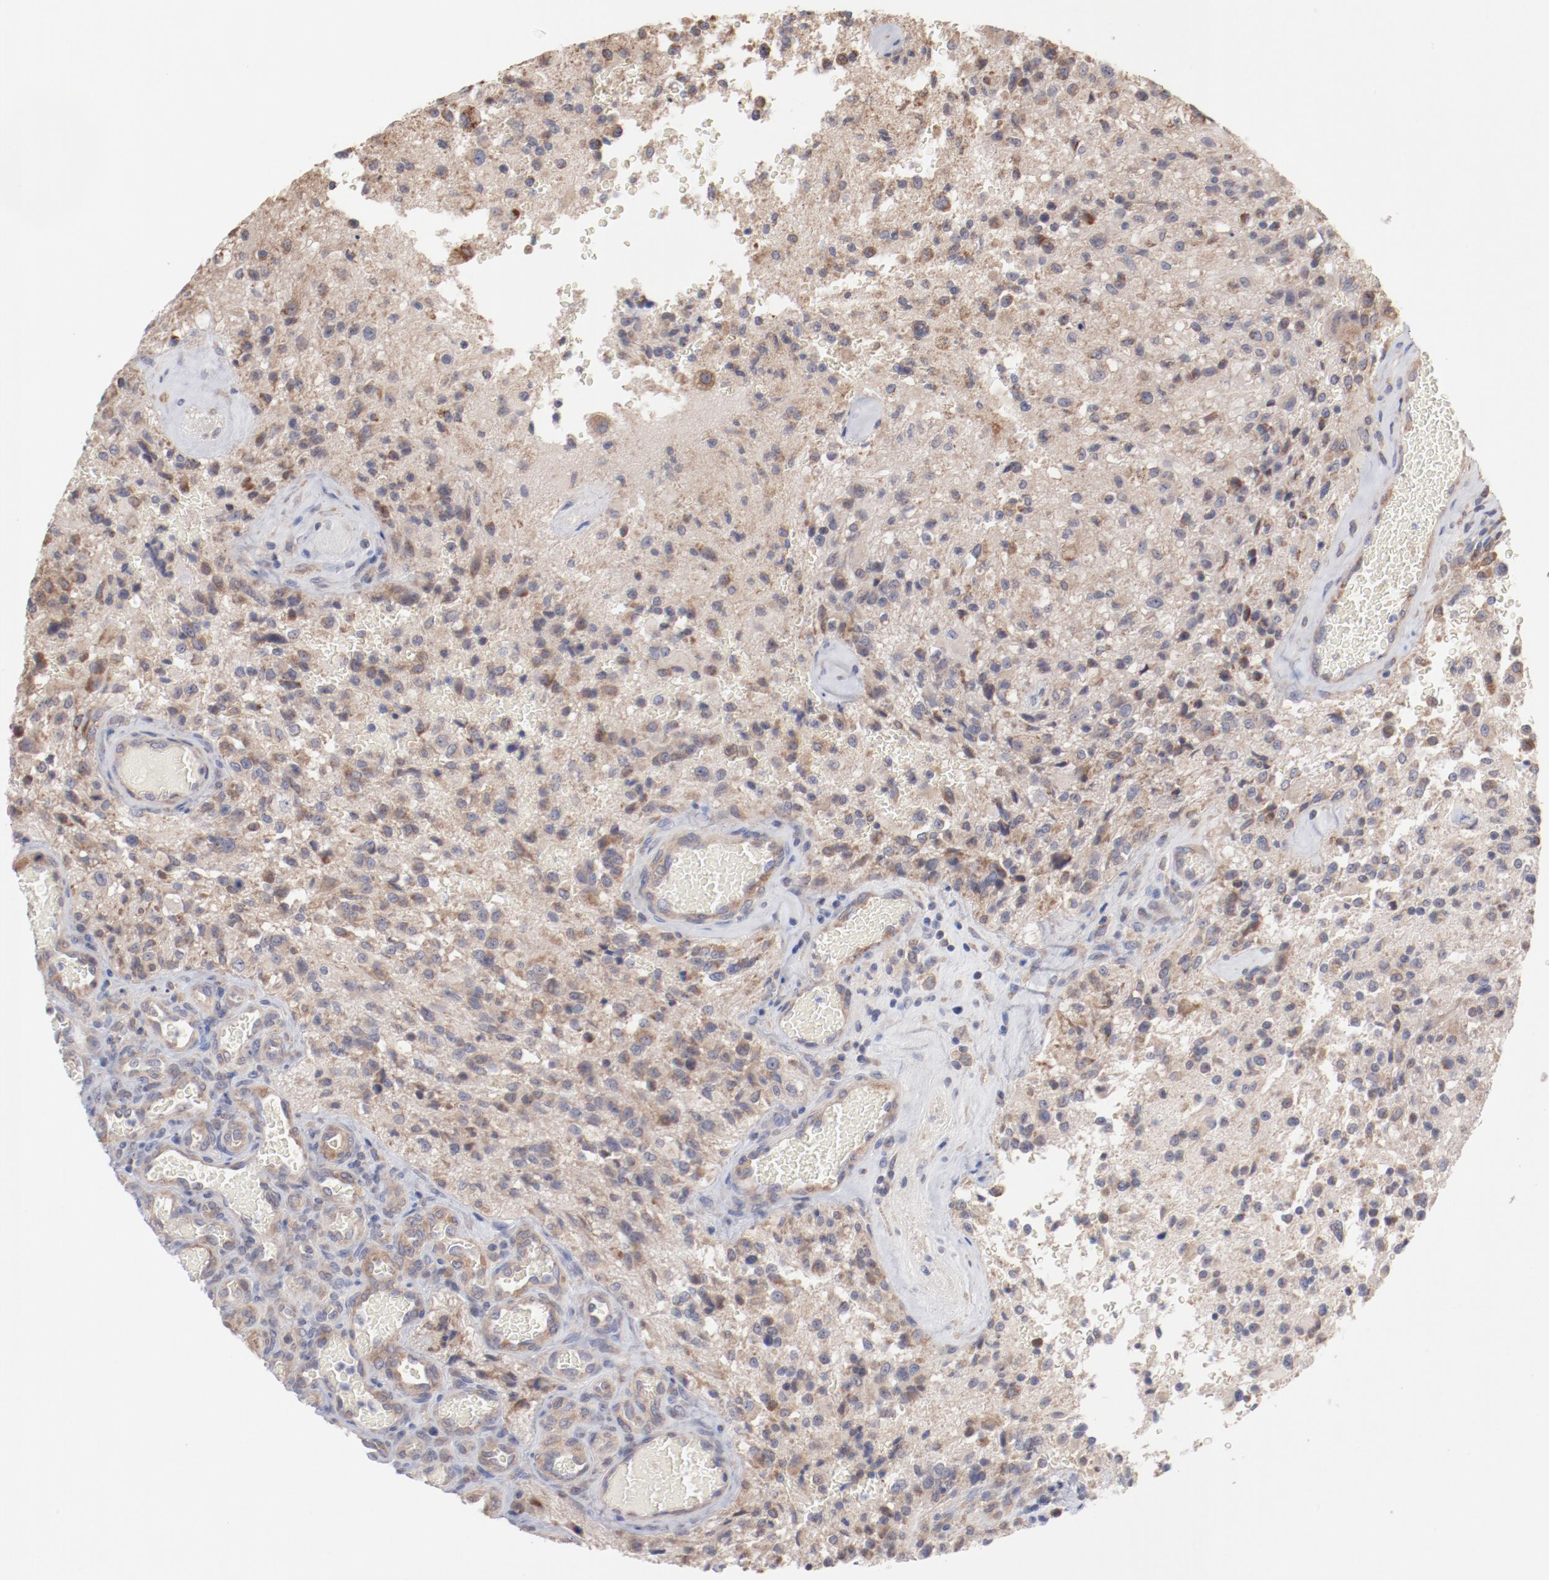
{"staining": {"intensity": "weak", "quantity": ">75%", "location": "cytoplasmic/membranous"}, "tissue": "glioma", "cell_type": "Tumor cells", "image_type": "cancer", "snomed": [{"axis": "morphology", "description": "Normal tissue, NOS"}, {"axis": "morphology", "description": "Glioma, malignant, High grade"}, {"axis": "topography", "description": "Cerebral cortex"}], "caption": "IHC photomicrograph of human glioma stained for a protein (brown), which displays low levels of weak cytoplasmic/membranous expression in approximately >75% of tumor cells.", "gene": "PPFIBP2", "patient": {"sex": "male", "age": 56}}